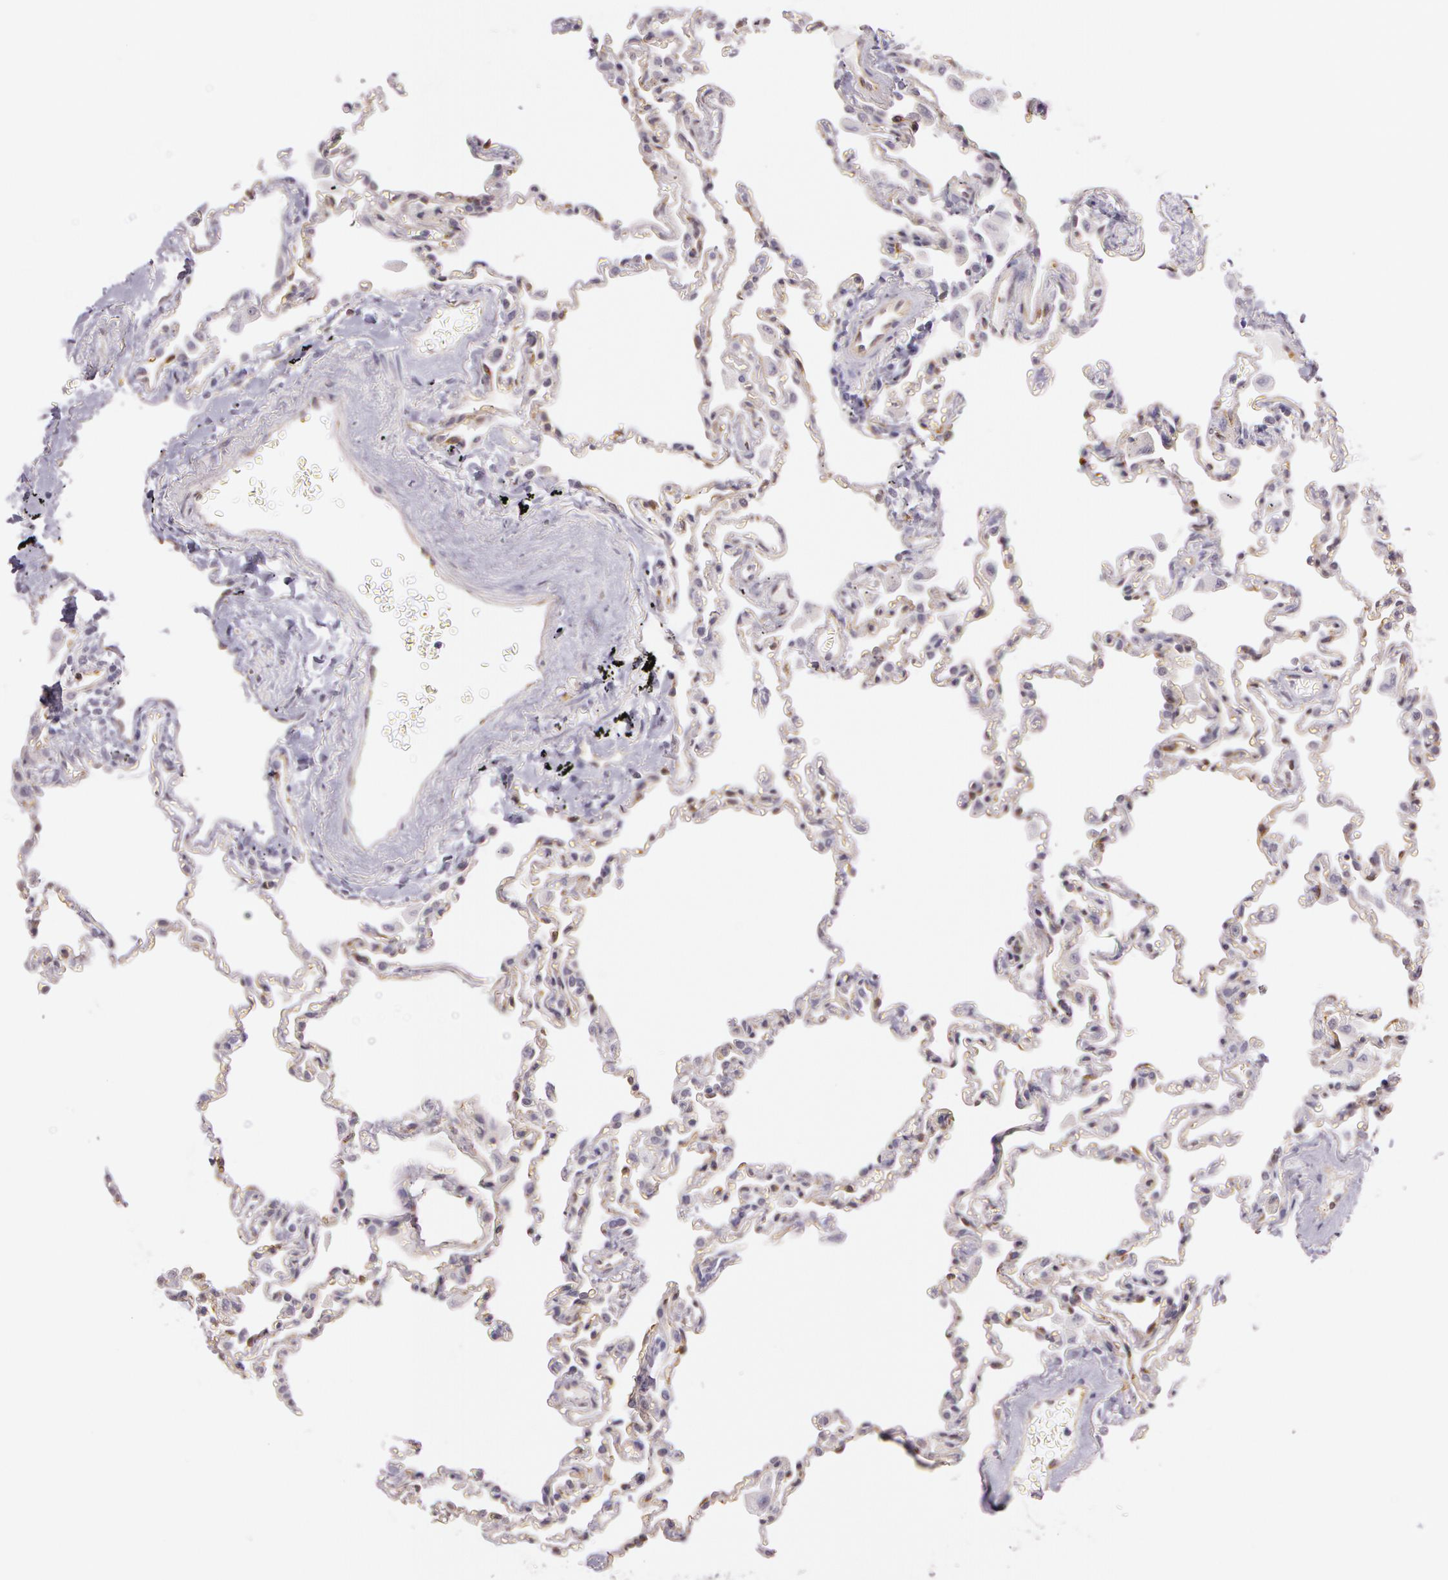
{"staining": {"intensity": "weak", "quantity": "25%-75%", "location": "cytoplasmic/membranous"}, "tissue": "lung", "cell_type": "Alveolar cells", "image_type": "normal", "snomed": [{"axis": "morphology", "description": "Normal tissue, NOS"}, {"axis": "topography", "description": "Lung"}], "caption": "Weak cytoplasmic/membranous staining for a protein is present in about 25%-75% of alveolar cells of normal lung using immunohistochemistry.", "gene": "APP", "patient": {"sex": "male", "age": 59}}